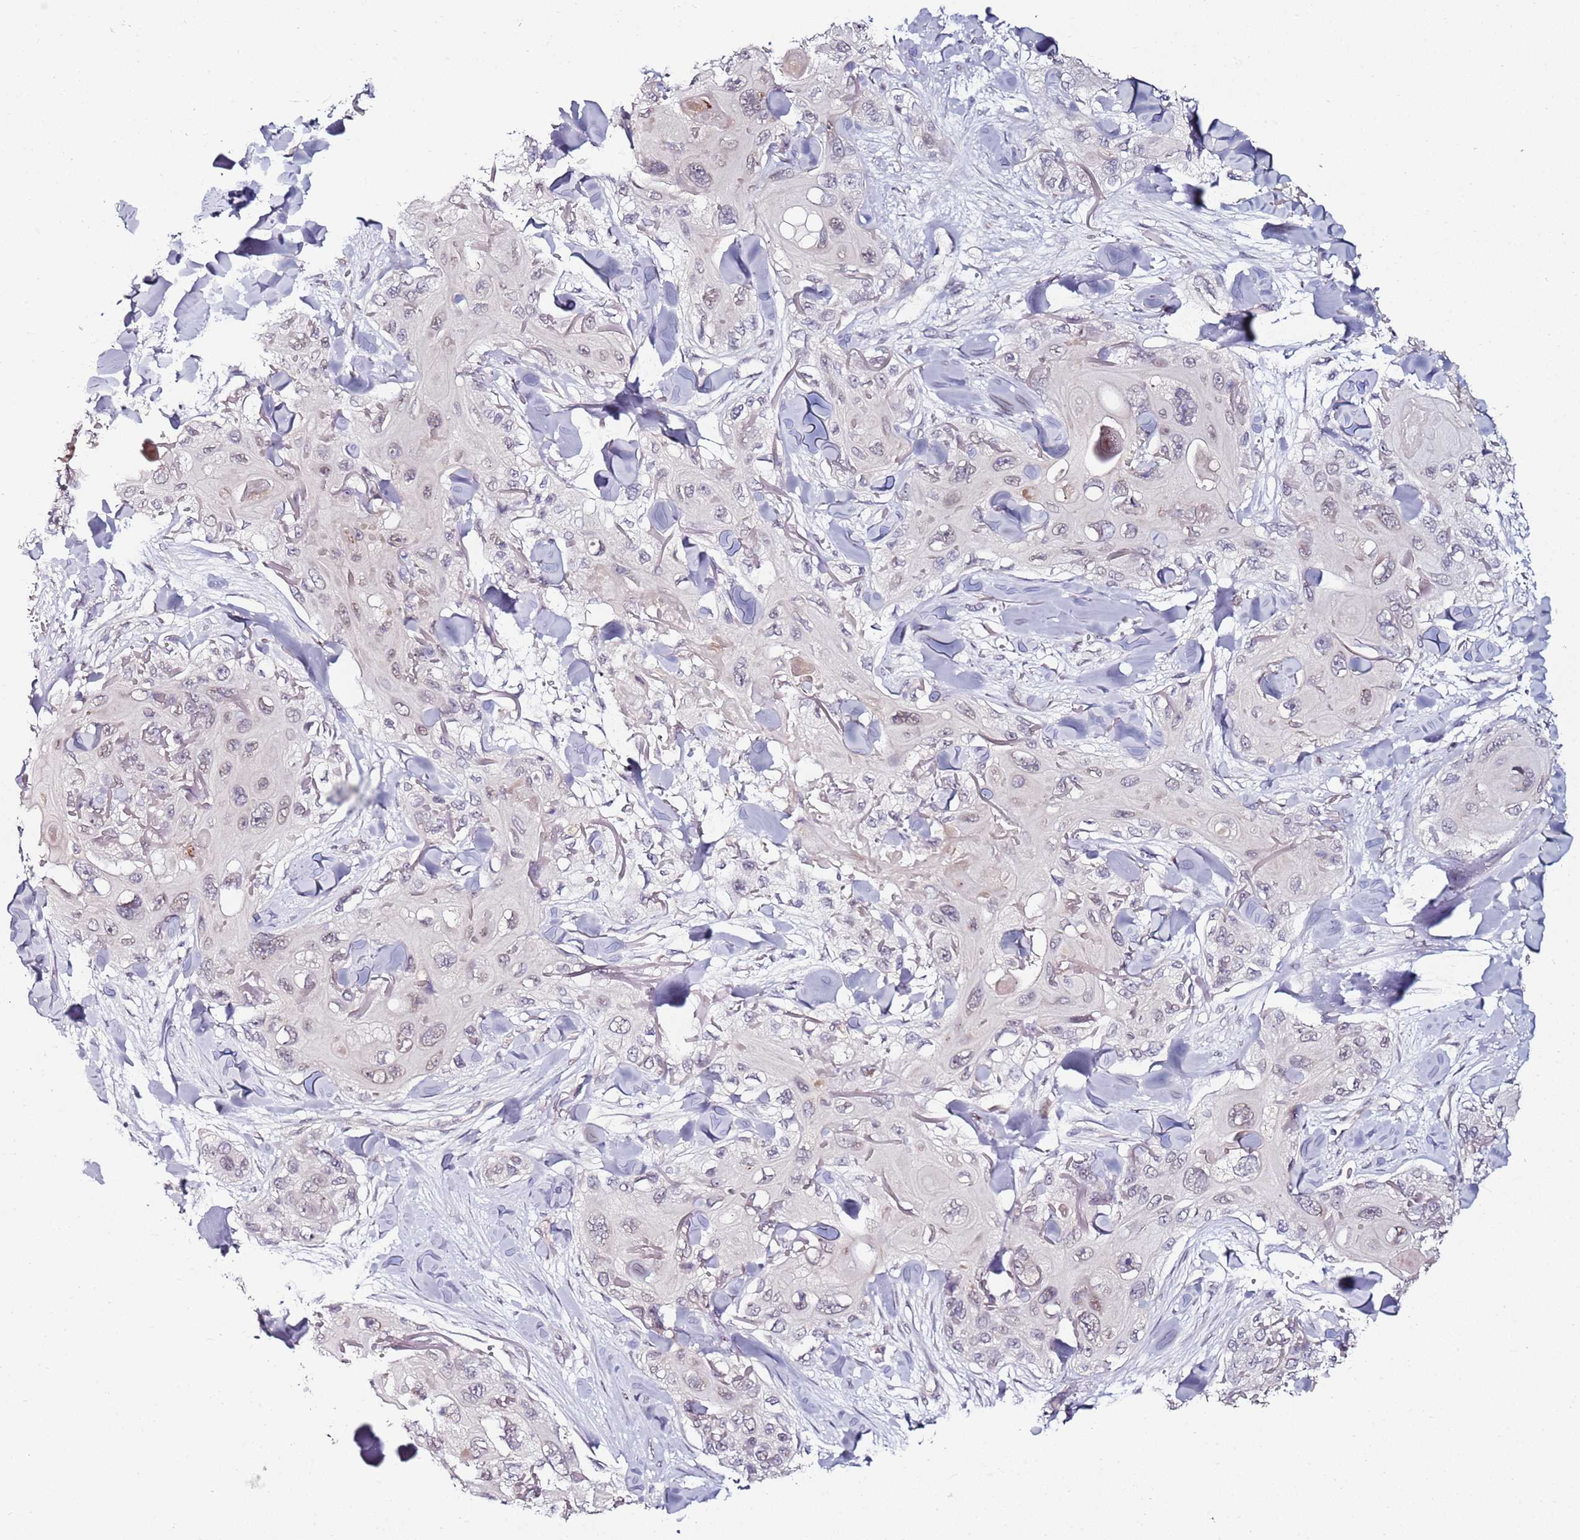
{"staining": {"intensity": "weak", "quantity": "<25%", "location": "nuclear"}, "tissue": "skin cancer", "cell_type": "Tumor cells", "image_type": "cancer", "snomed": [{"axis": "morphology", "description": "Normal tissue, NOS"}, {"axis": "morphology", "description": "Squamous cell carcinoma, NOS"}, {"axis": "topography", "description": "Skin"}], "caption": "Skin squamous cell carcinoma stained for a protein using IHC reveals no staining tumor cells.", "gene": "DUSP28", "patient": {"sex": "male", "age": 72}}